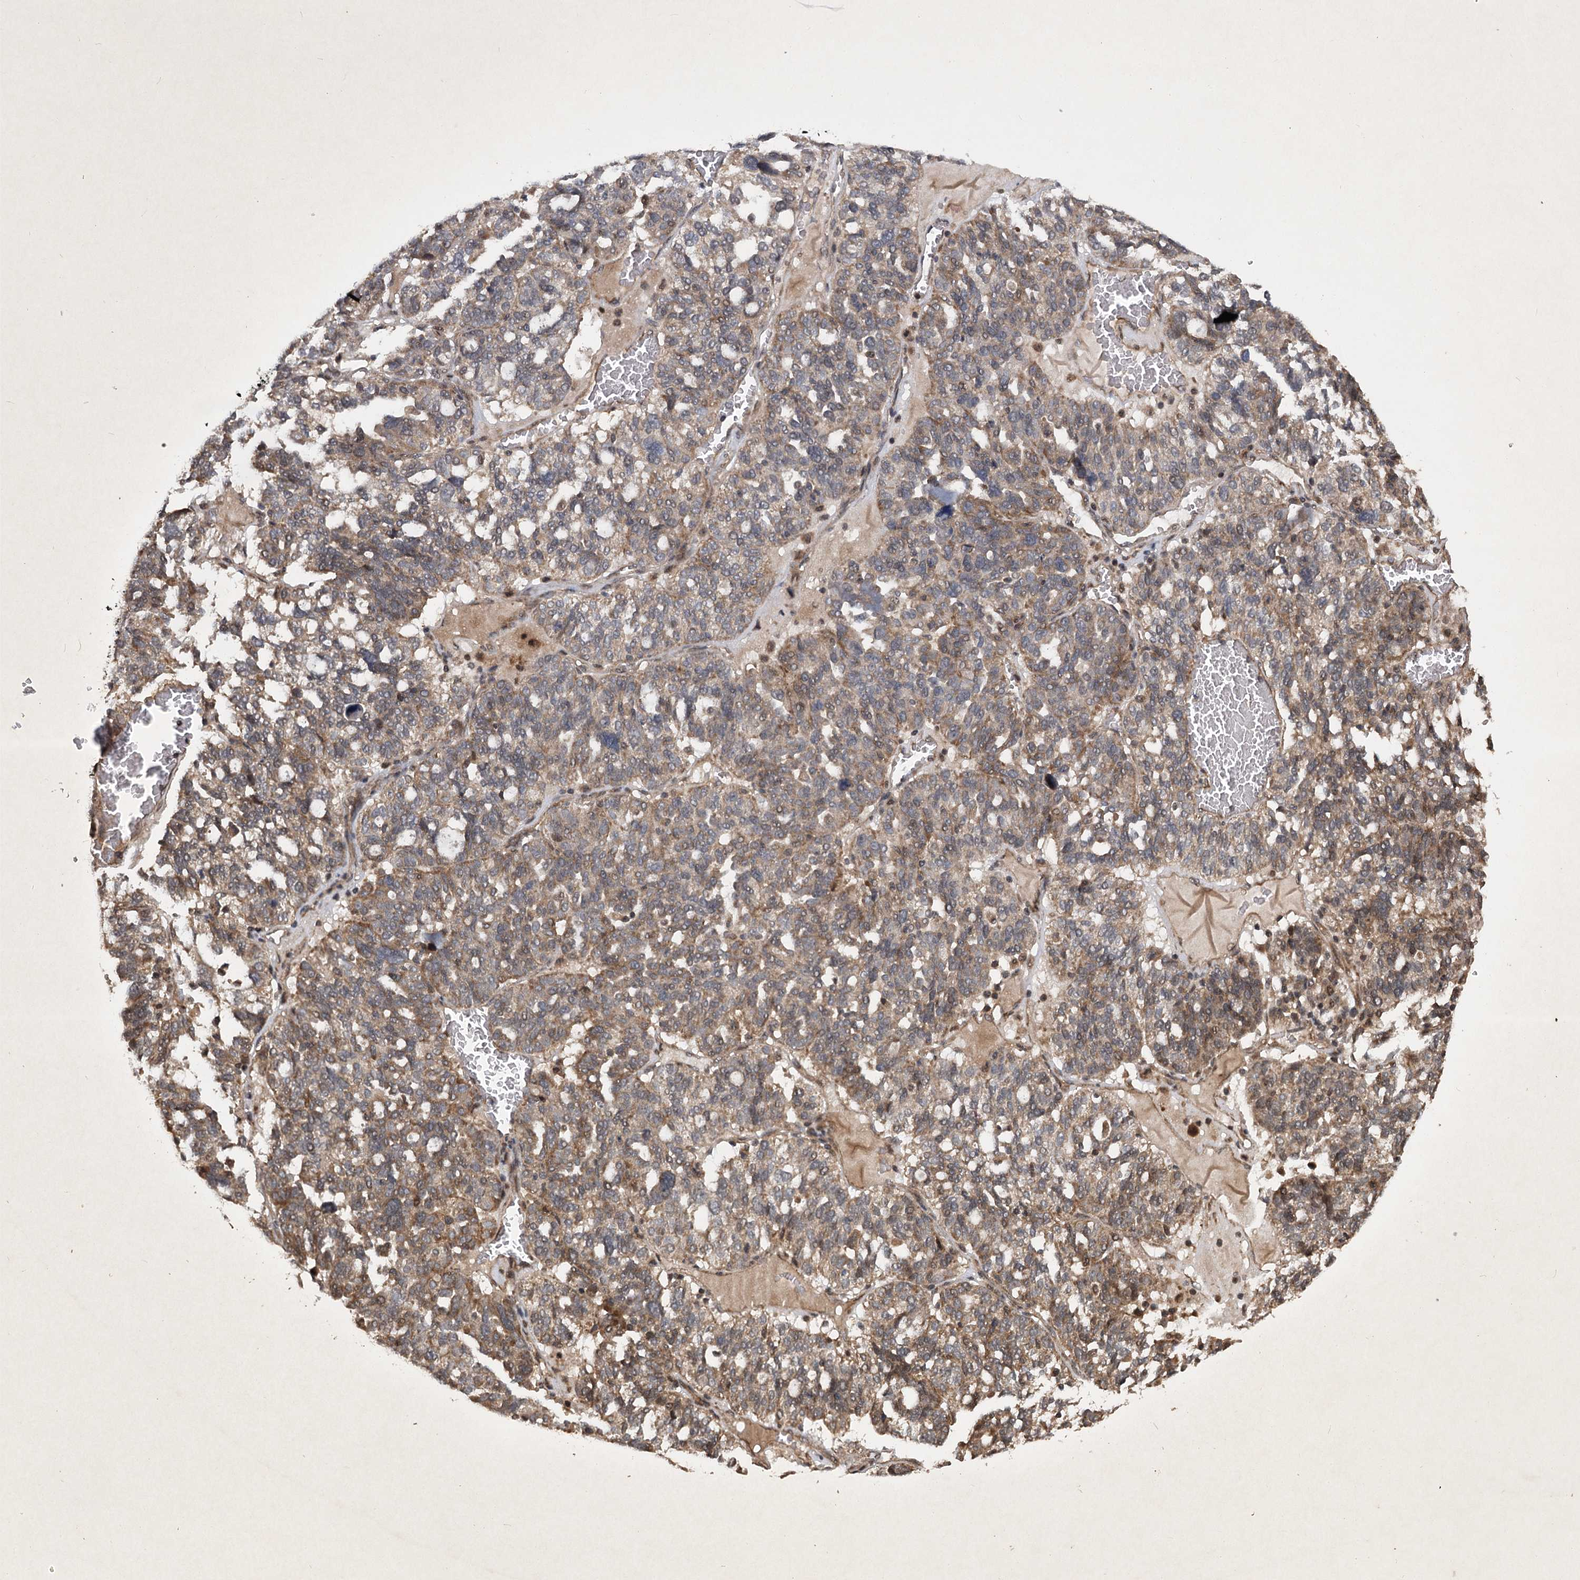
{"staining": {"intensity": "moderate", "quantity": ">75%", "location": "cytoplasmic/membranous"}, "tissue": "ovarian cancer", "cell_type": "Tumor cells", "image_type": "cancer", "snomed": [{"axis": "morphology", "description": "Cystadenocarcinoma, serous, NOS"}, {"axis": "topography", "description": "Ovary"}], "caption": "Moderate cytoplasmic/membranous staining is appreciated in approximately >75% of tumor cells in ovarian cancer.", "gene": "INSIG2", "patient": {"sex": "female", "age": 59}}